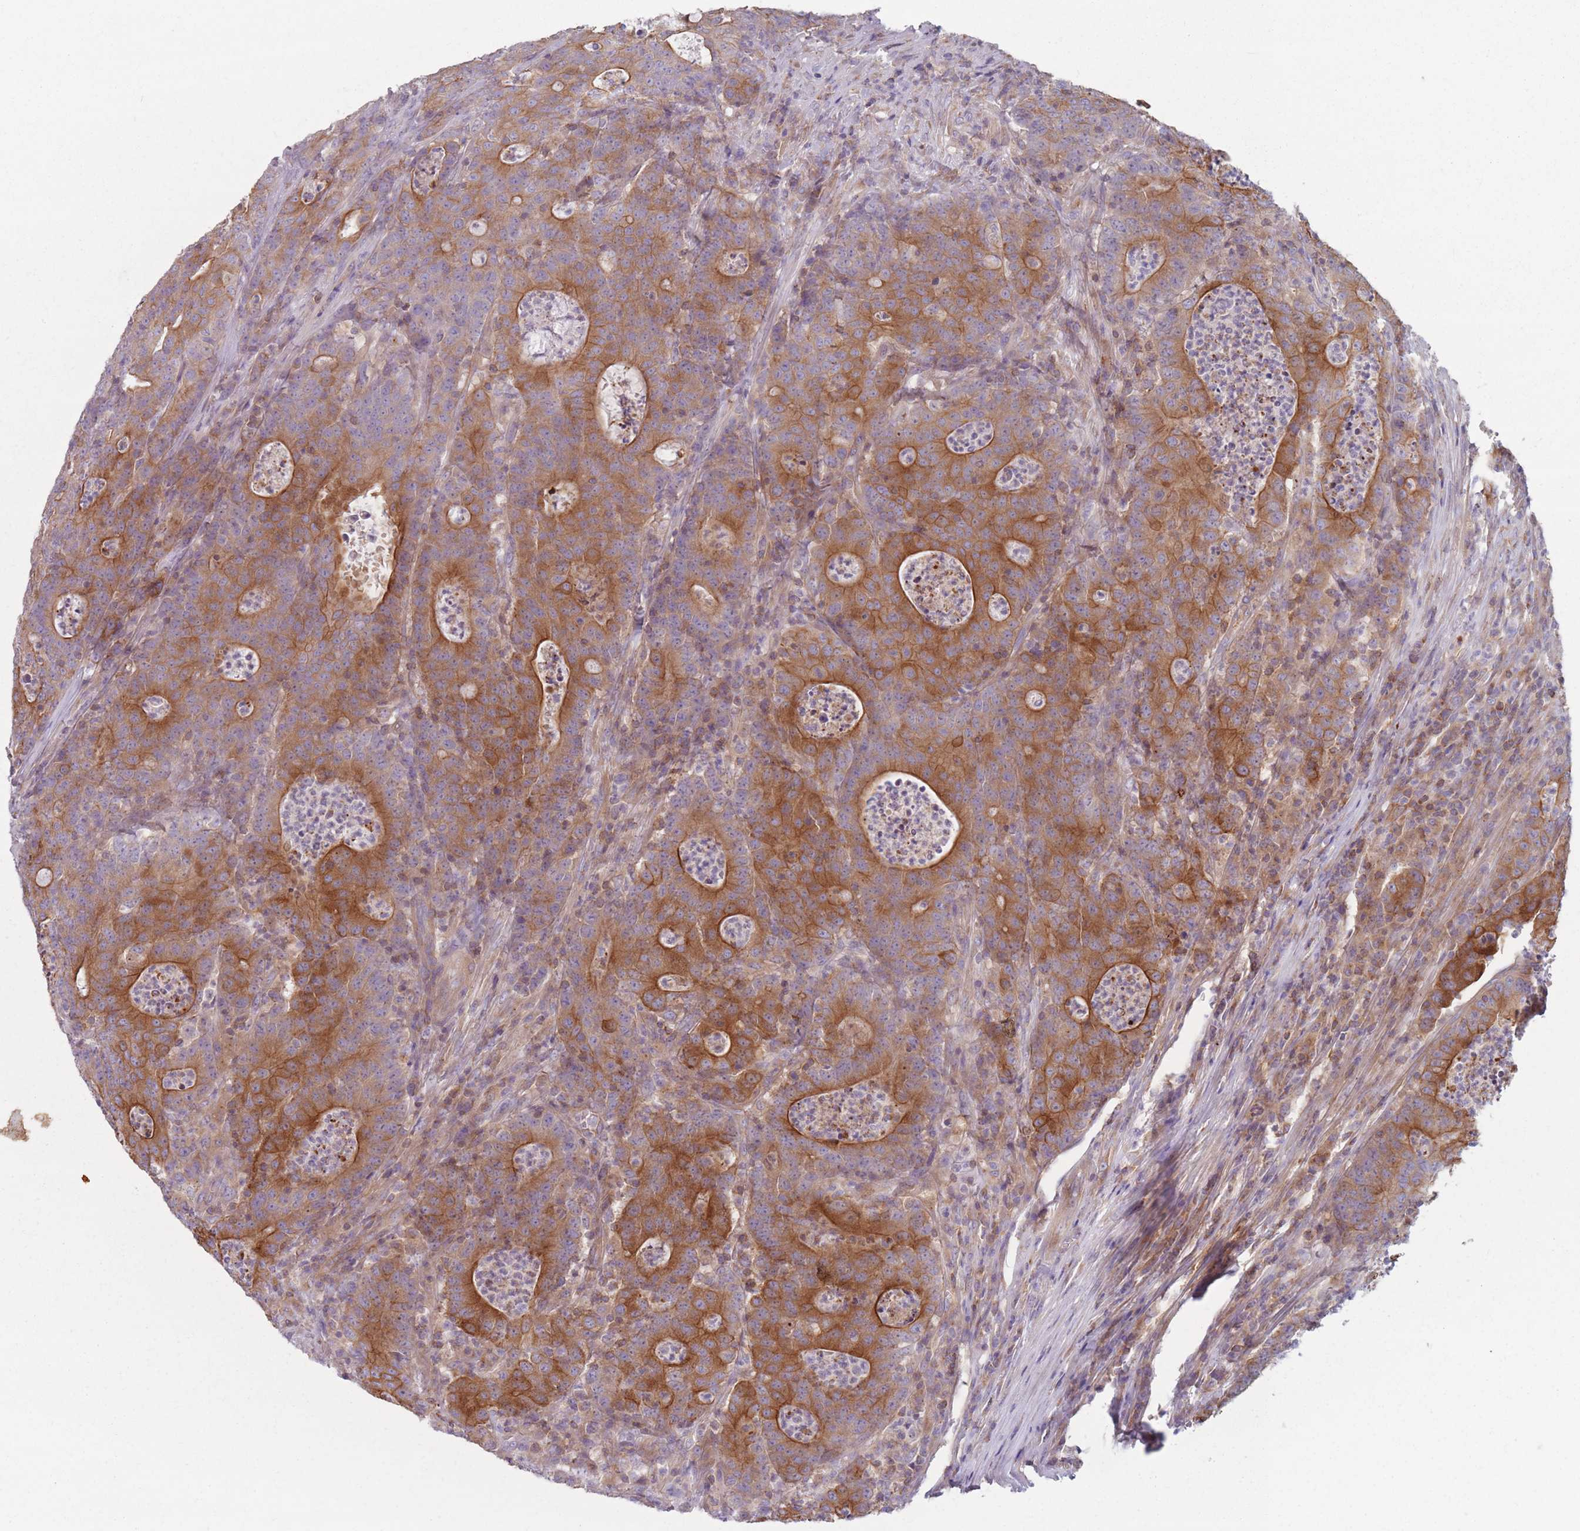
{"staining": {"intensity": "strong", "quantity": "25%-75%", "location": "cytoplasmic/membranous"}, "tissue": "colorectal cancer", "cell_type": "Tumor cells", "image_type": "cancer", "snomed": [{"axis": "morphology", "description": "Adenocarcinoma, NOS"}, {"axis": "topography", "description": "Colon"}], "caption": "Strong cytoplasmic/membranous protein staining is identified in approximately 25%-75% of tumor cells in adenocarcinoma (colorectal).", "gene": "HSBP1L1", "patient": {"sex": "male", "age": 83}}